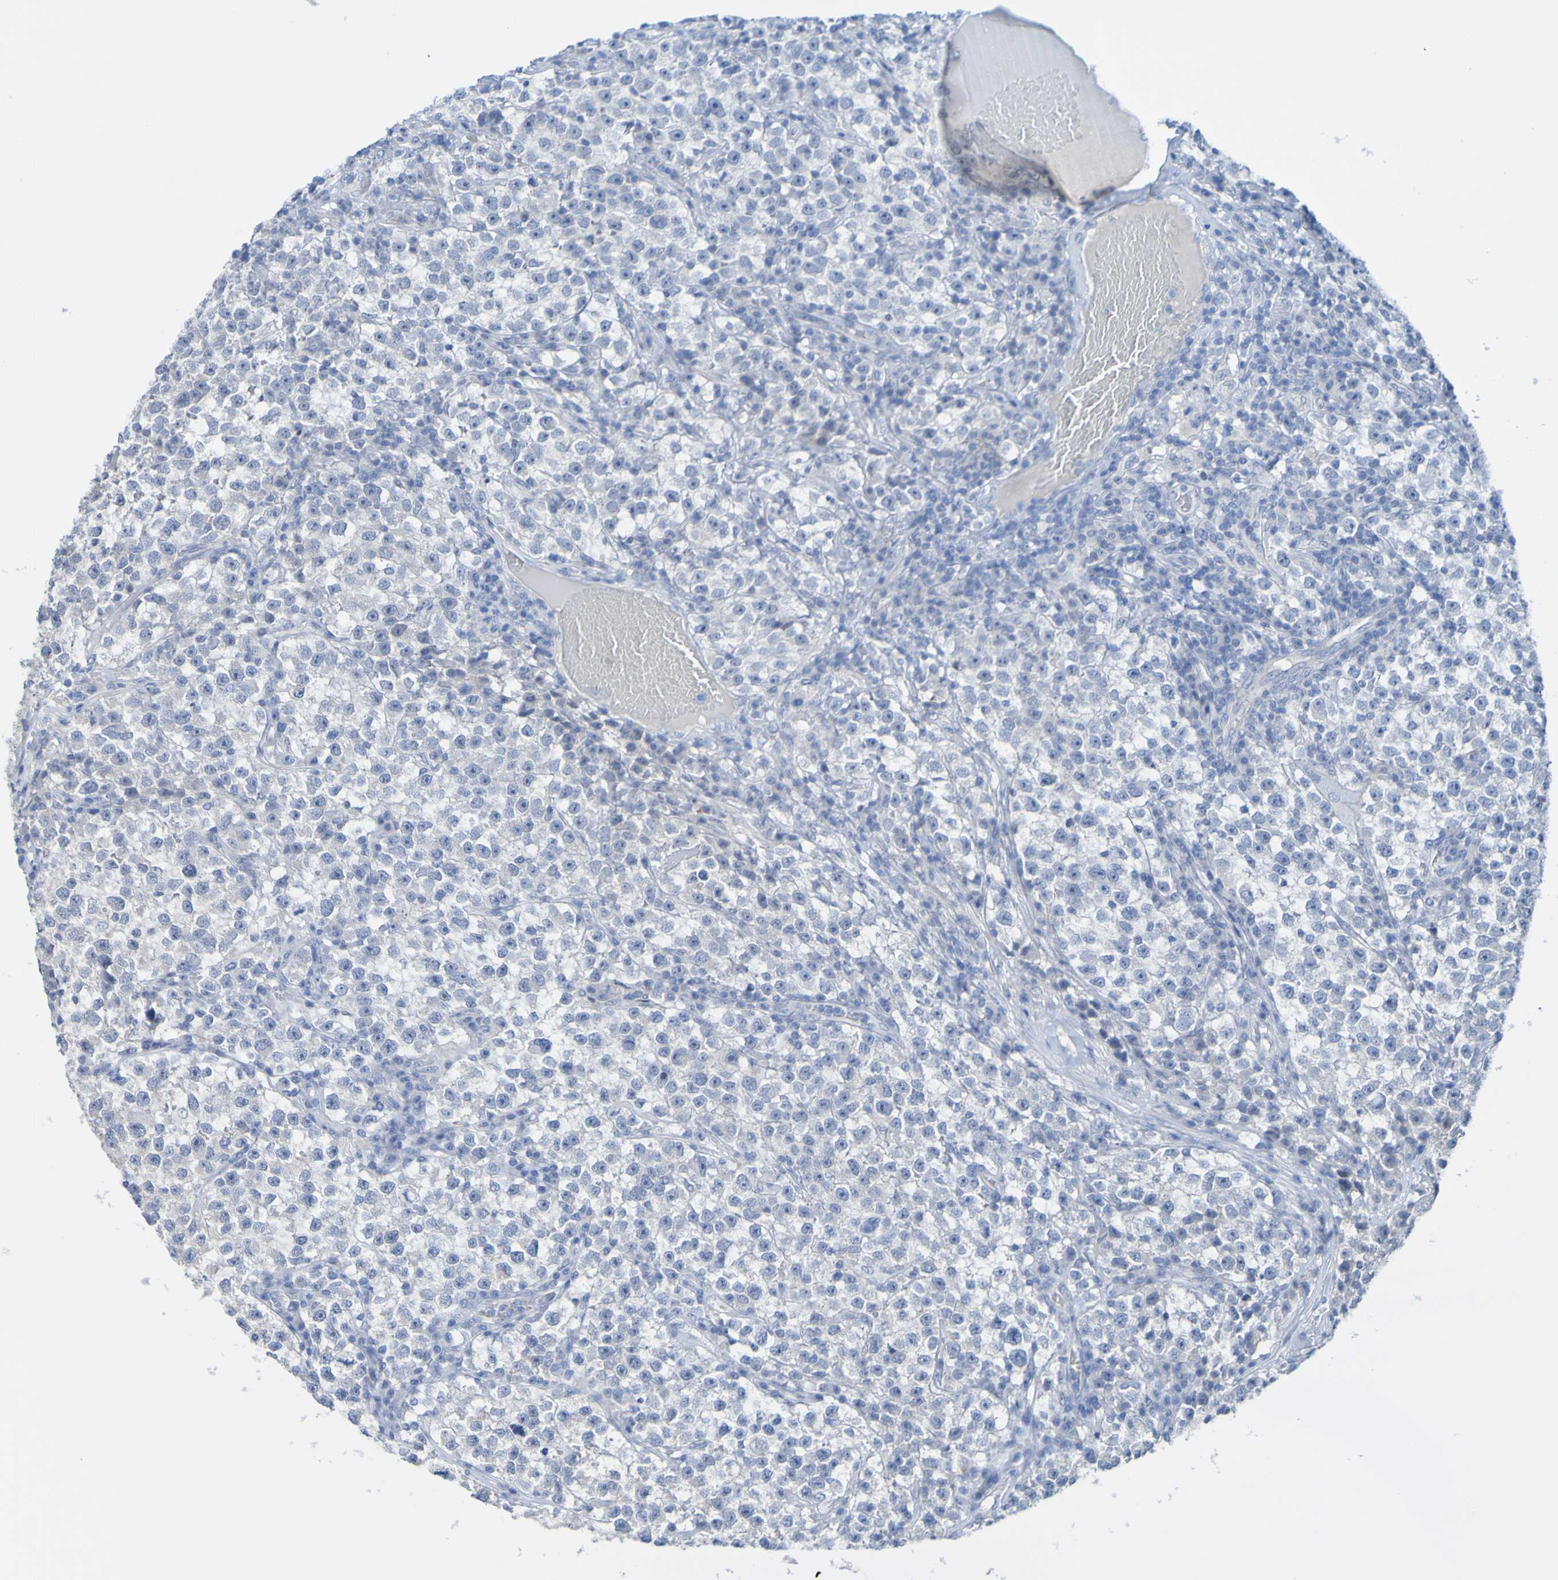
{"staining": {"intensity": "negative", "quantity": "none", "location": "none"}, "tissue": "testis cancer", "cell_type": "Tumor cells", "image_type": "cancer", "snomed": [{"axis": "morphology", "description": "Seminoma, NOS"}, {"axis": "topography", "description": "Testis"}], "caption": "The micrograph displays no significant positivity in tumor cells of testis seminoma.", "gene": "ACMSD", "patient": {"sex": "male", "age": 22}}